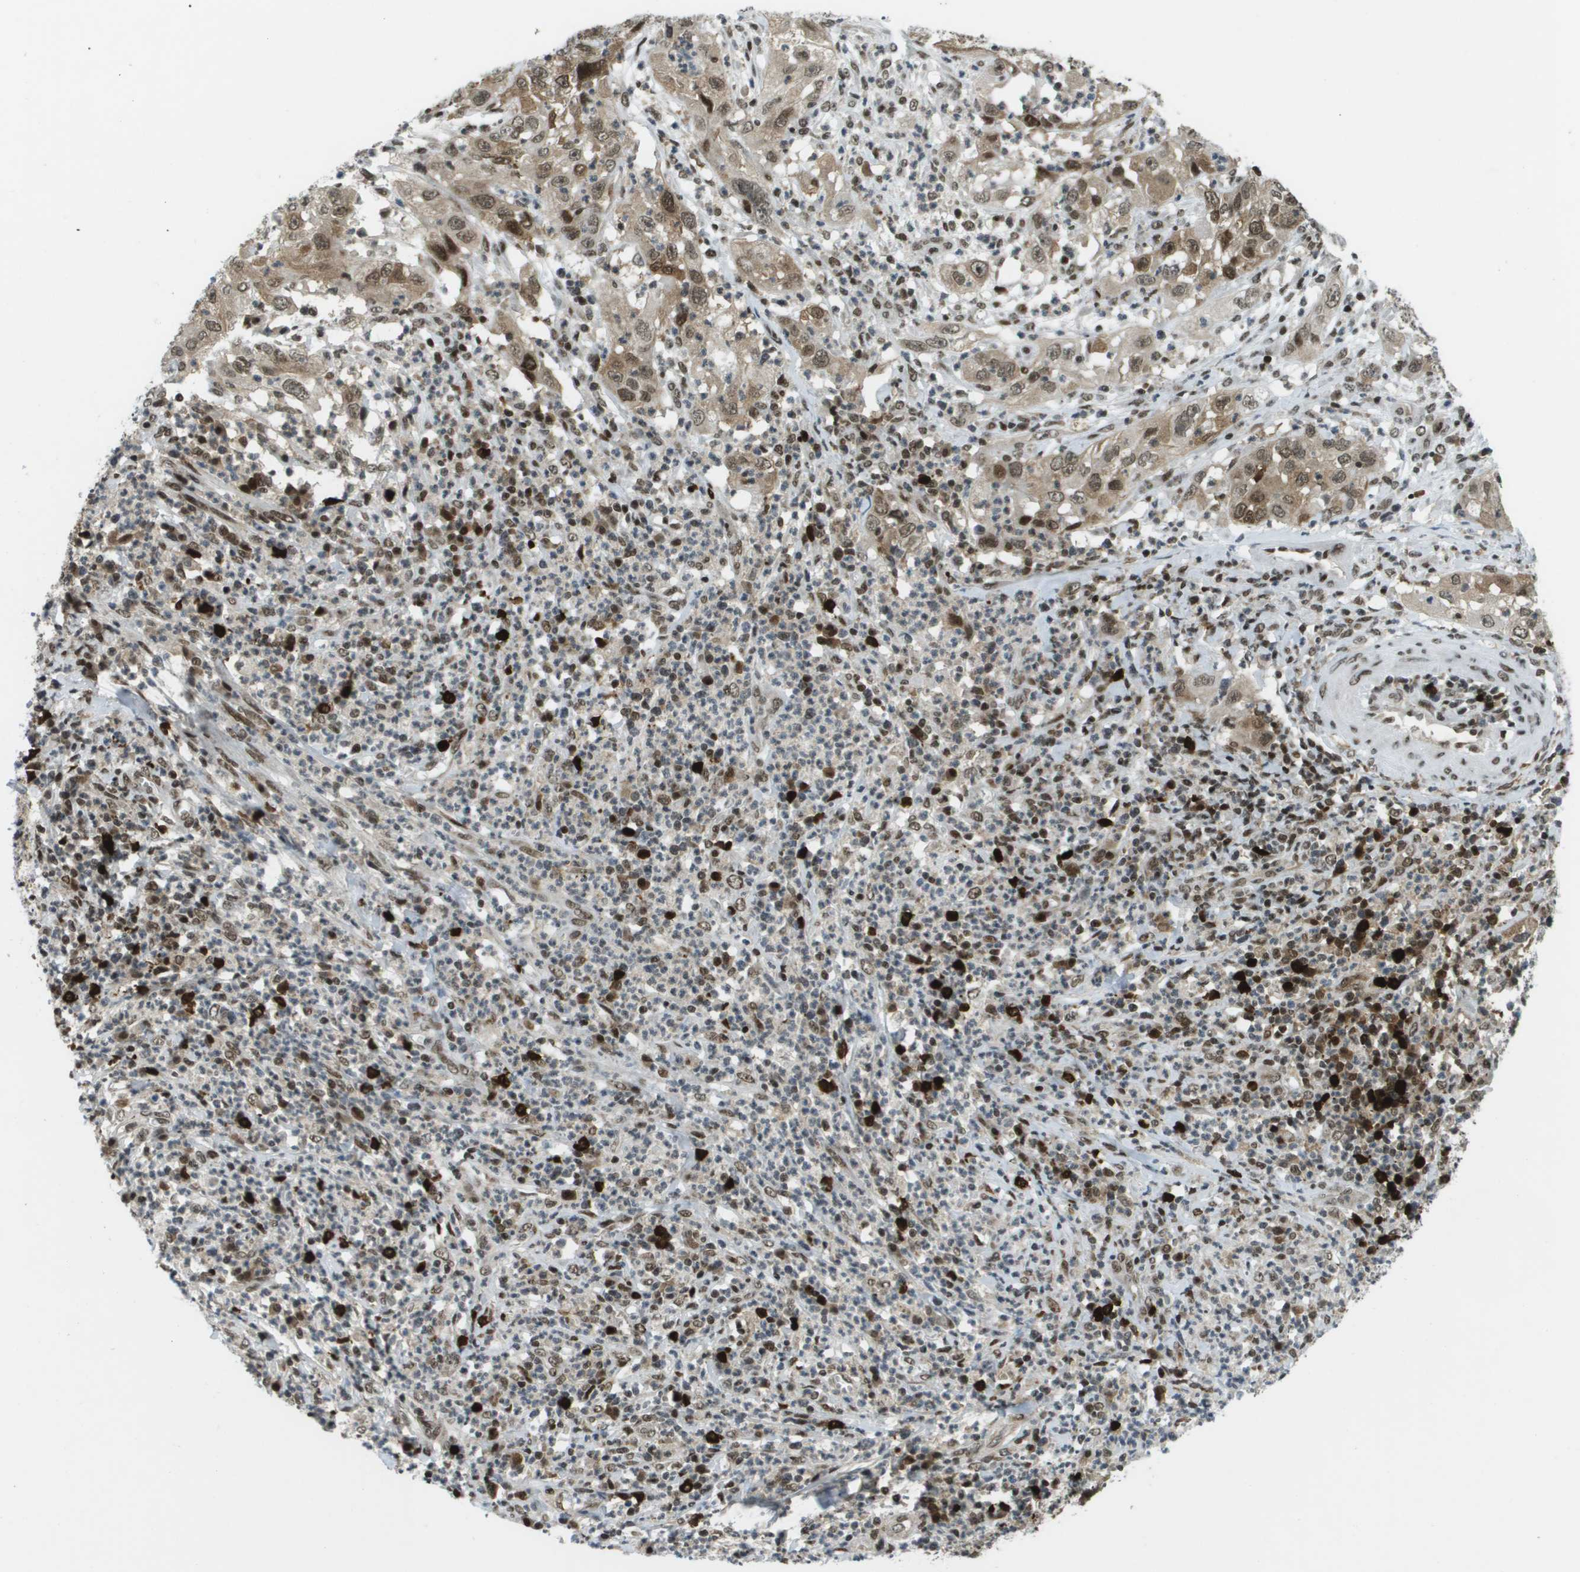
{"staining": {"intensity": "moderate", "quantity": ">75%", "location": "cytoplasmic/membranous,nuclear"}, "tissue": "cervical cancer", "cell_type": "Tumor cells", "image_type": "cancer", "snomed": [{"axis": "morphology", "description": "Squamous cell carcinoma, NOS"}, {"axis": "topography", "description": "Cervix"}], "caption": "Immunohistochemical staining of cervical cancer displays moderate cytoplasmic/membranous and nuclear protein expression in about >75% of tumor cells.", "gene": "IRF7", "patient": {"sex": "female", "age": 32}}